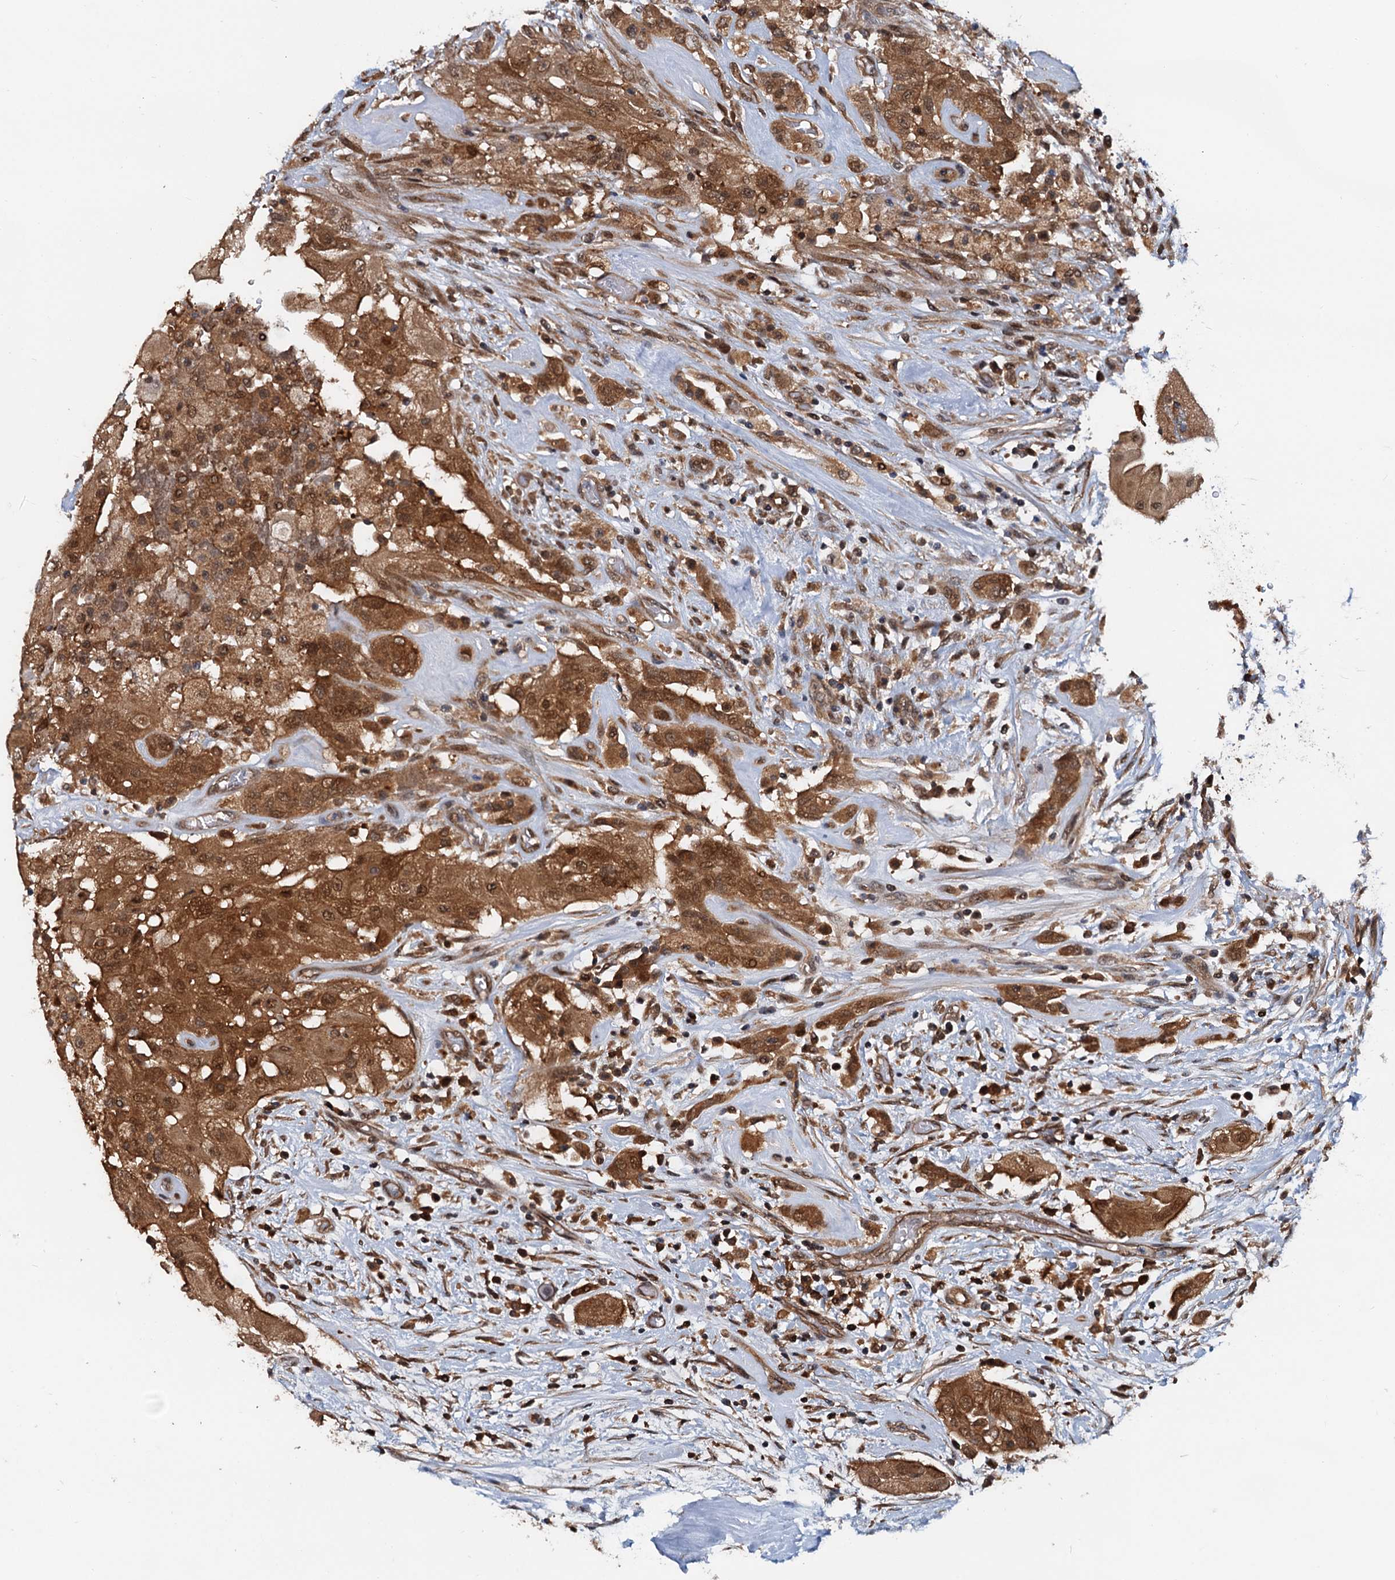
{"staining": {"intensity": "strong", "quantity": ">75%", "location": "cytoplasmic/membranous,nuclear"}, "tissue": "thyroid cancer", "cell_type": "Tumor cells", "image_type": "cancer", "snomed": [{"axis": "morphology", "description": "Papillary adenocarcinoma, NOS"}, {"axis": "topography", "description": "Thyroid gland"}], "caption": "A high amount of strong cytoplasmic/membranous and nuclear positivity is appreciated in about >75% of tumor cells in thyroid cancer (papillary adenocarcinoma) tissue.", "gene": "AAGAB", "patient": {"sex": "female", "age": 59}}